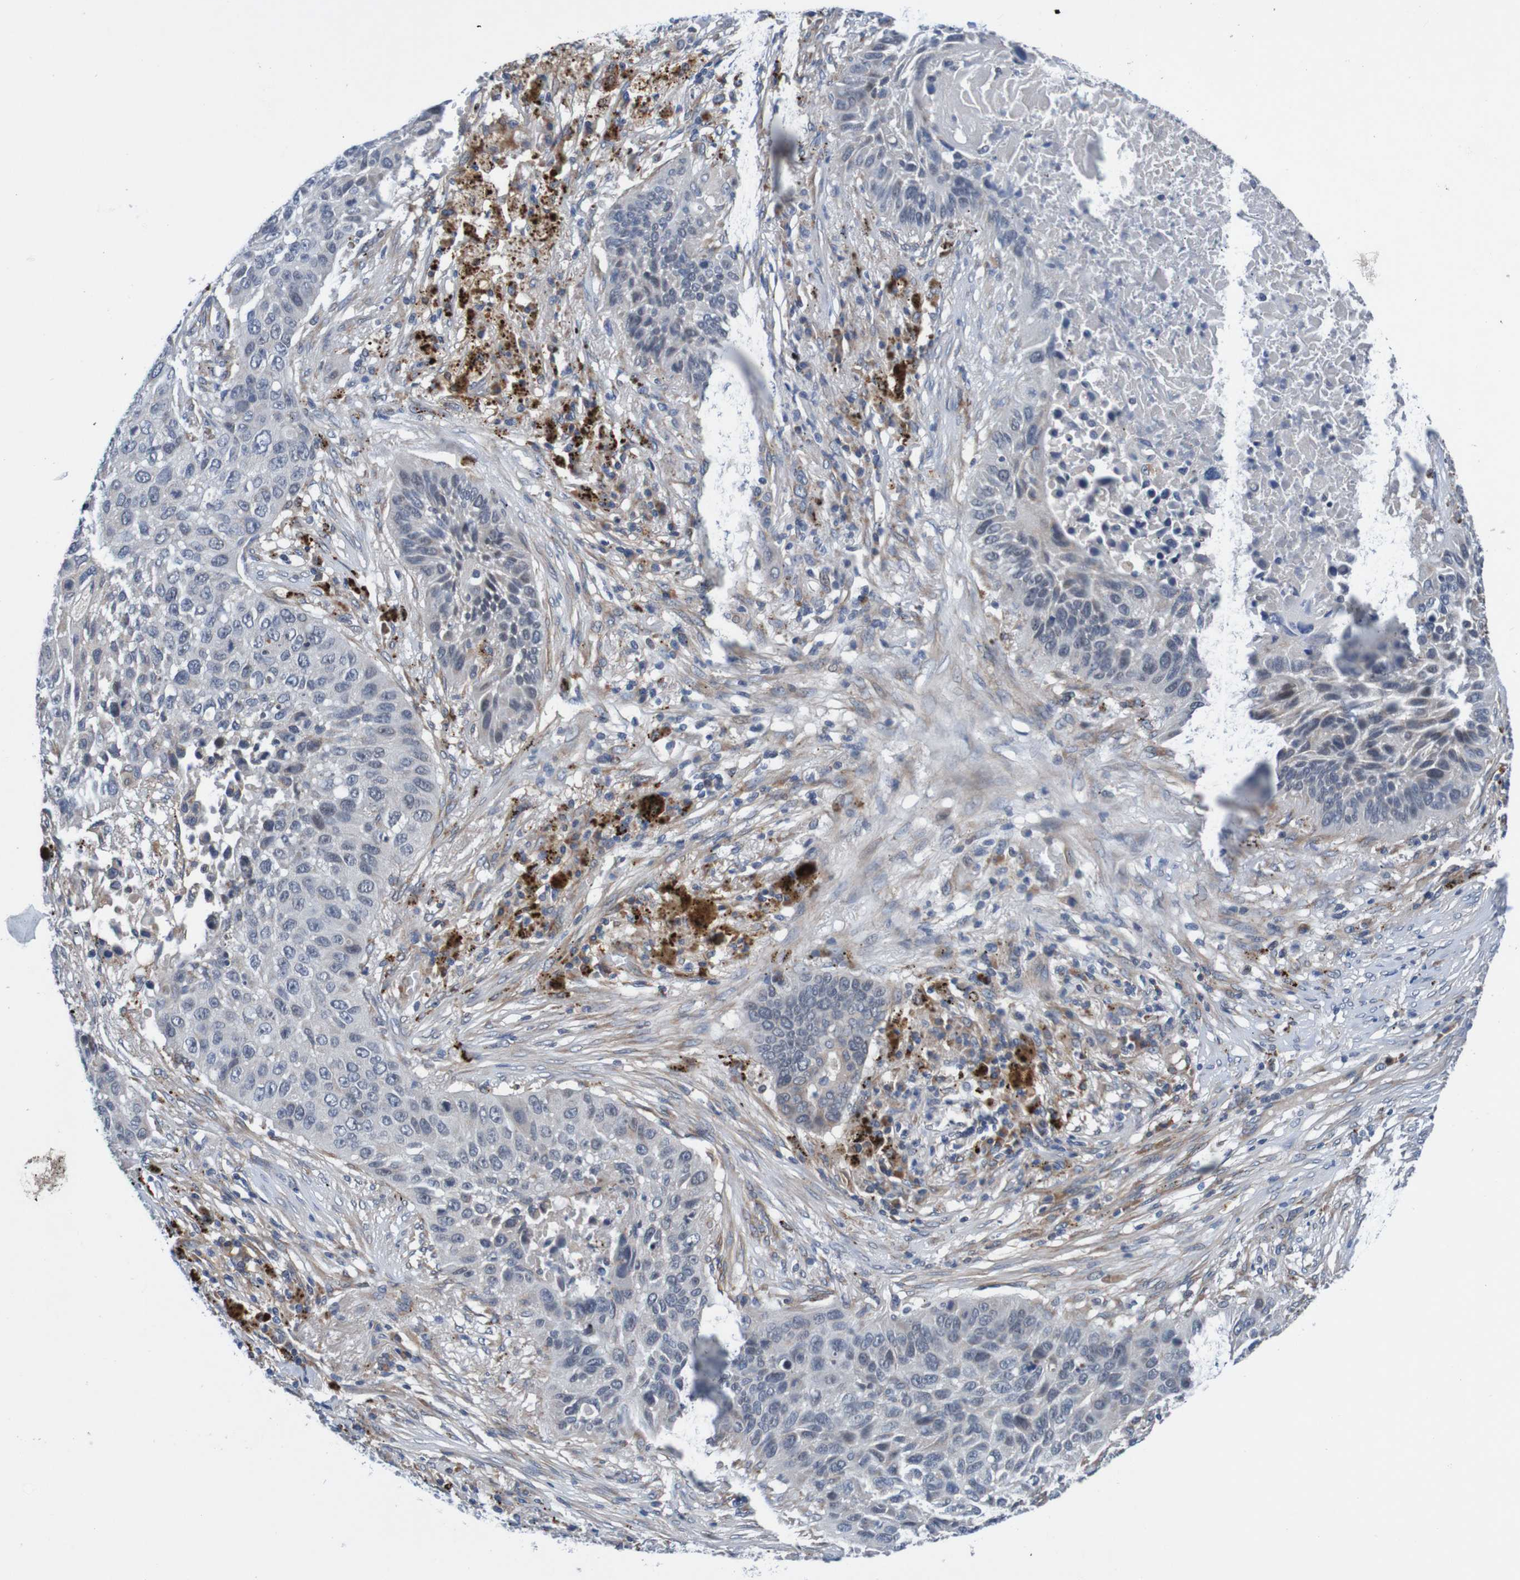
{"staining": {"intensity": "negative", "quantity": "none", "location": "none"}, "tissue": "lung cancer", "cell_type": "Tumor cells", "image_type": "cancer", "snomed": [{"axis": "morphology", "description": "Squamous cell carcinoma, NOS"}, {"axis": "topography", "description": "Lung"}], "caption": "There is no significant staining in tumor cells of lung squamous cell carcinoma.", "gene": "CPED1", "patient": {"sex": "male", "age": 57}}